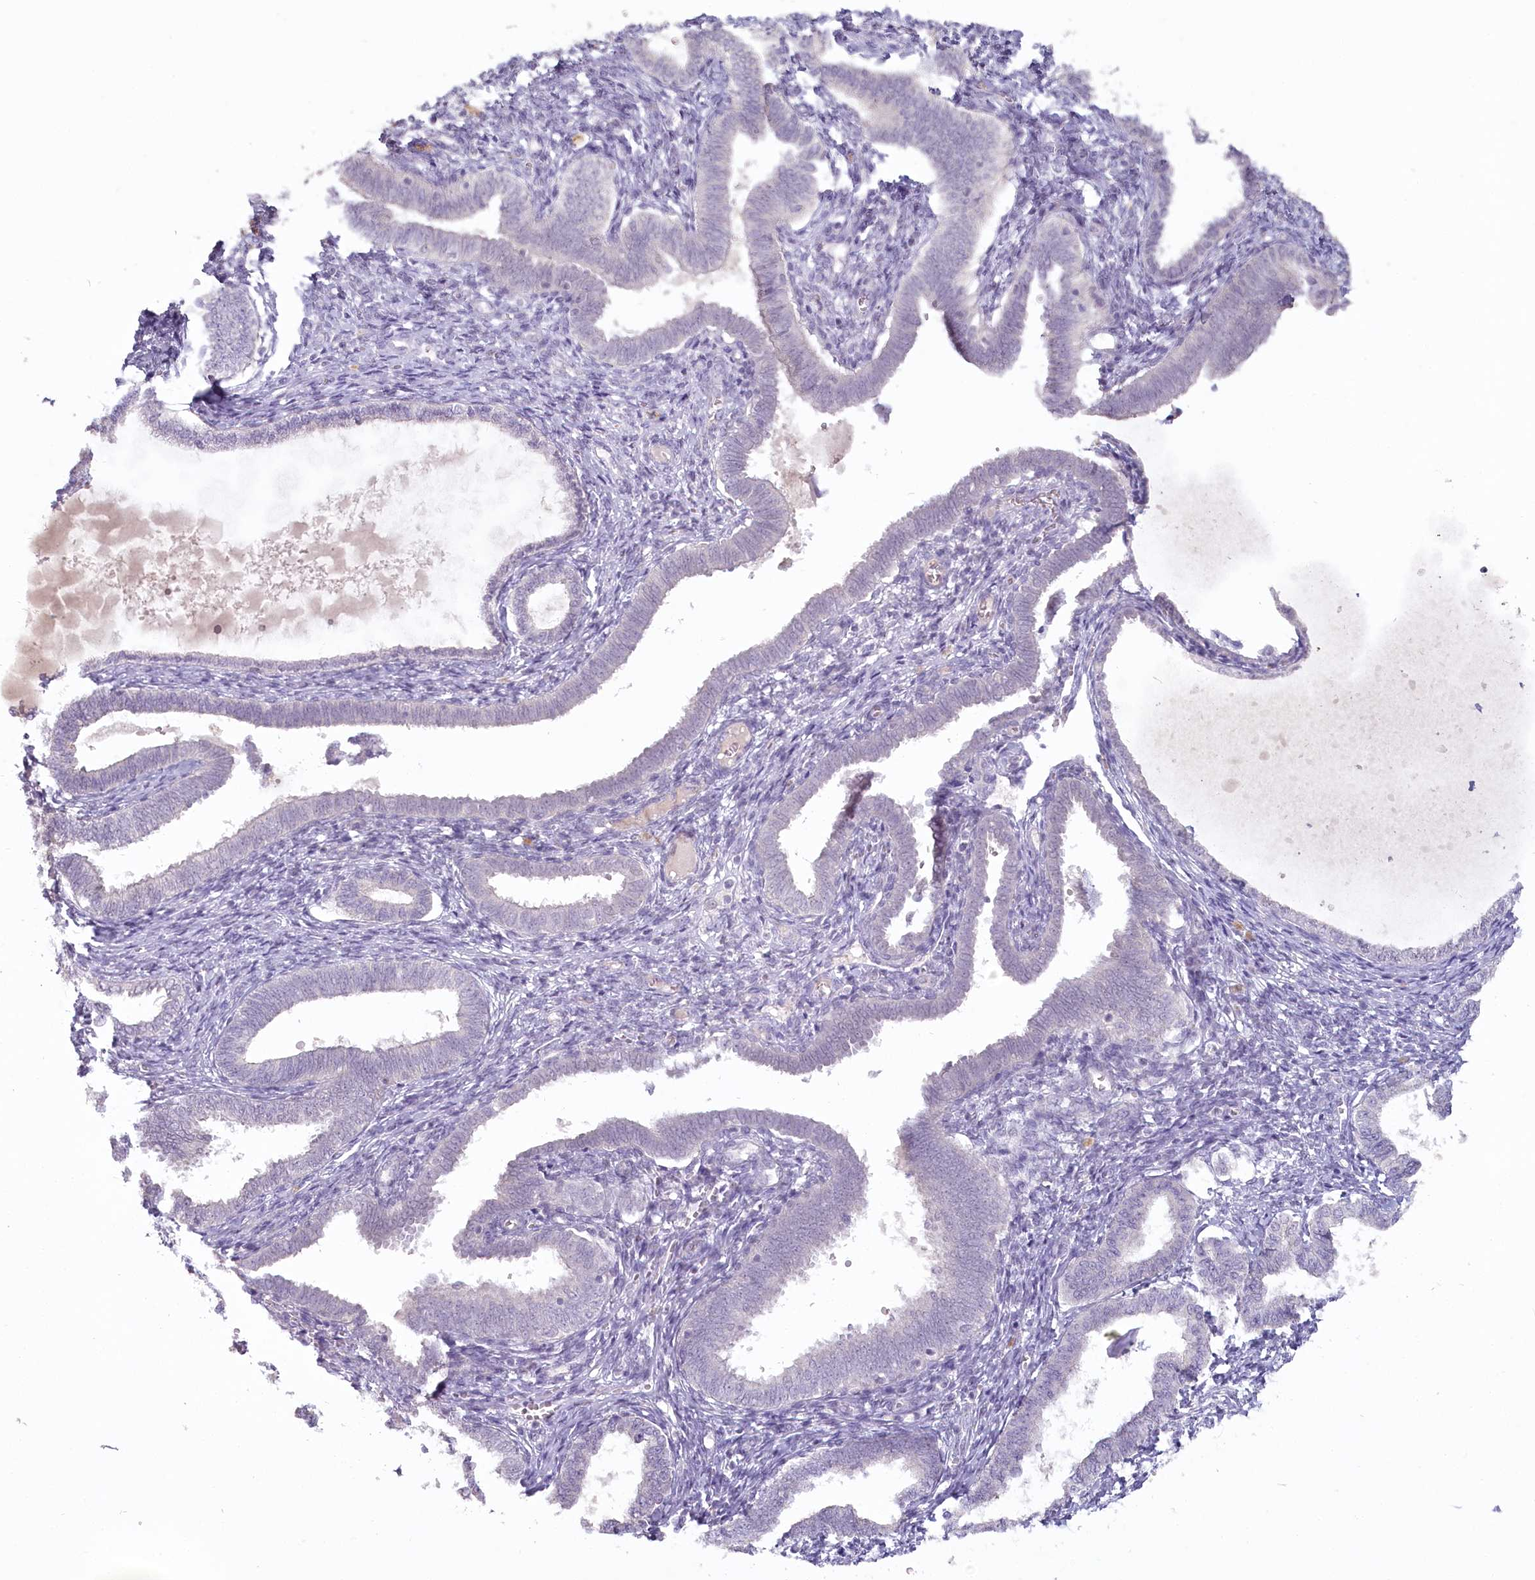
{"staining": {"intensity": "negative", "quantity": "none", "location": "none"}, "tissue": "endometrium", "cell_type": "Cells in endometrial stroma", "image_type": "normal", "snomed": [{"axis": "morphology", "description": "Normal tissue, NOS"}, {"axis": "topography", "description": "Endometrium"}], "caption": "High power microscopy photomicrograph of an immunohistochemistry (IHC) micrograph of normal endometrium, revealing no significant staining in cells in endometrial stroma.", "gene": "USP11", "patient": {"sex": "female", "age": 77}}